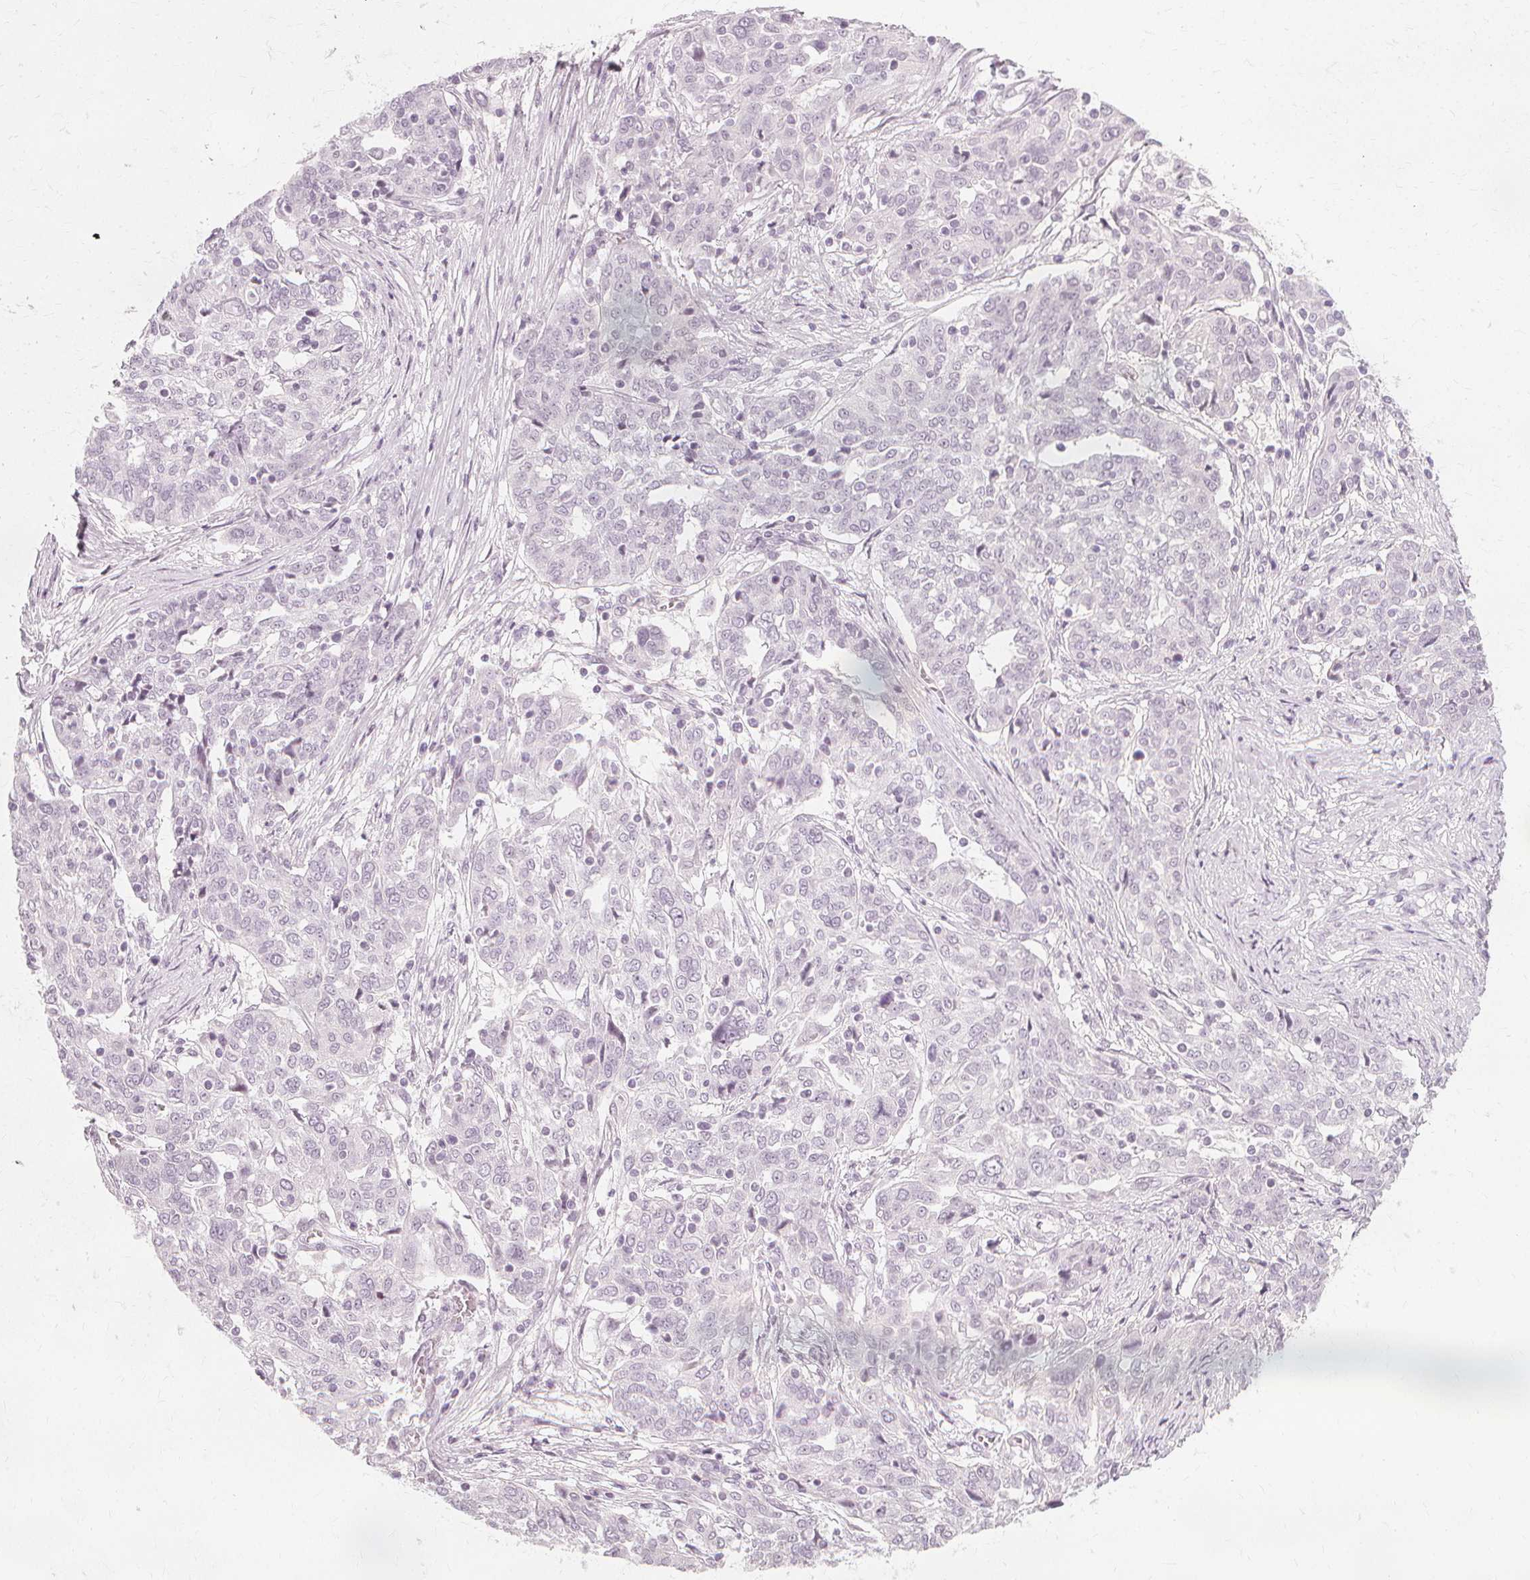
{"staining": {"intensity": "negative", "quantity": "none", "location": "none"}, "tissue": "ovarian cancer", "cell_type": "Tumor cells", "image_type": "cancer", "snomed": [{"axis": "morphology", "description": "Cystadenocarcinoma, serous, NOS"}, {"axis": "topography", "description": "Ovary"}], "caption": "The micrograph shows no significant positivity in tumor cells of ovarian cancer (serous cystadenocarcinoma).", "gene": "NXPE1", "patient": {"sex": "female", "age": 67}}